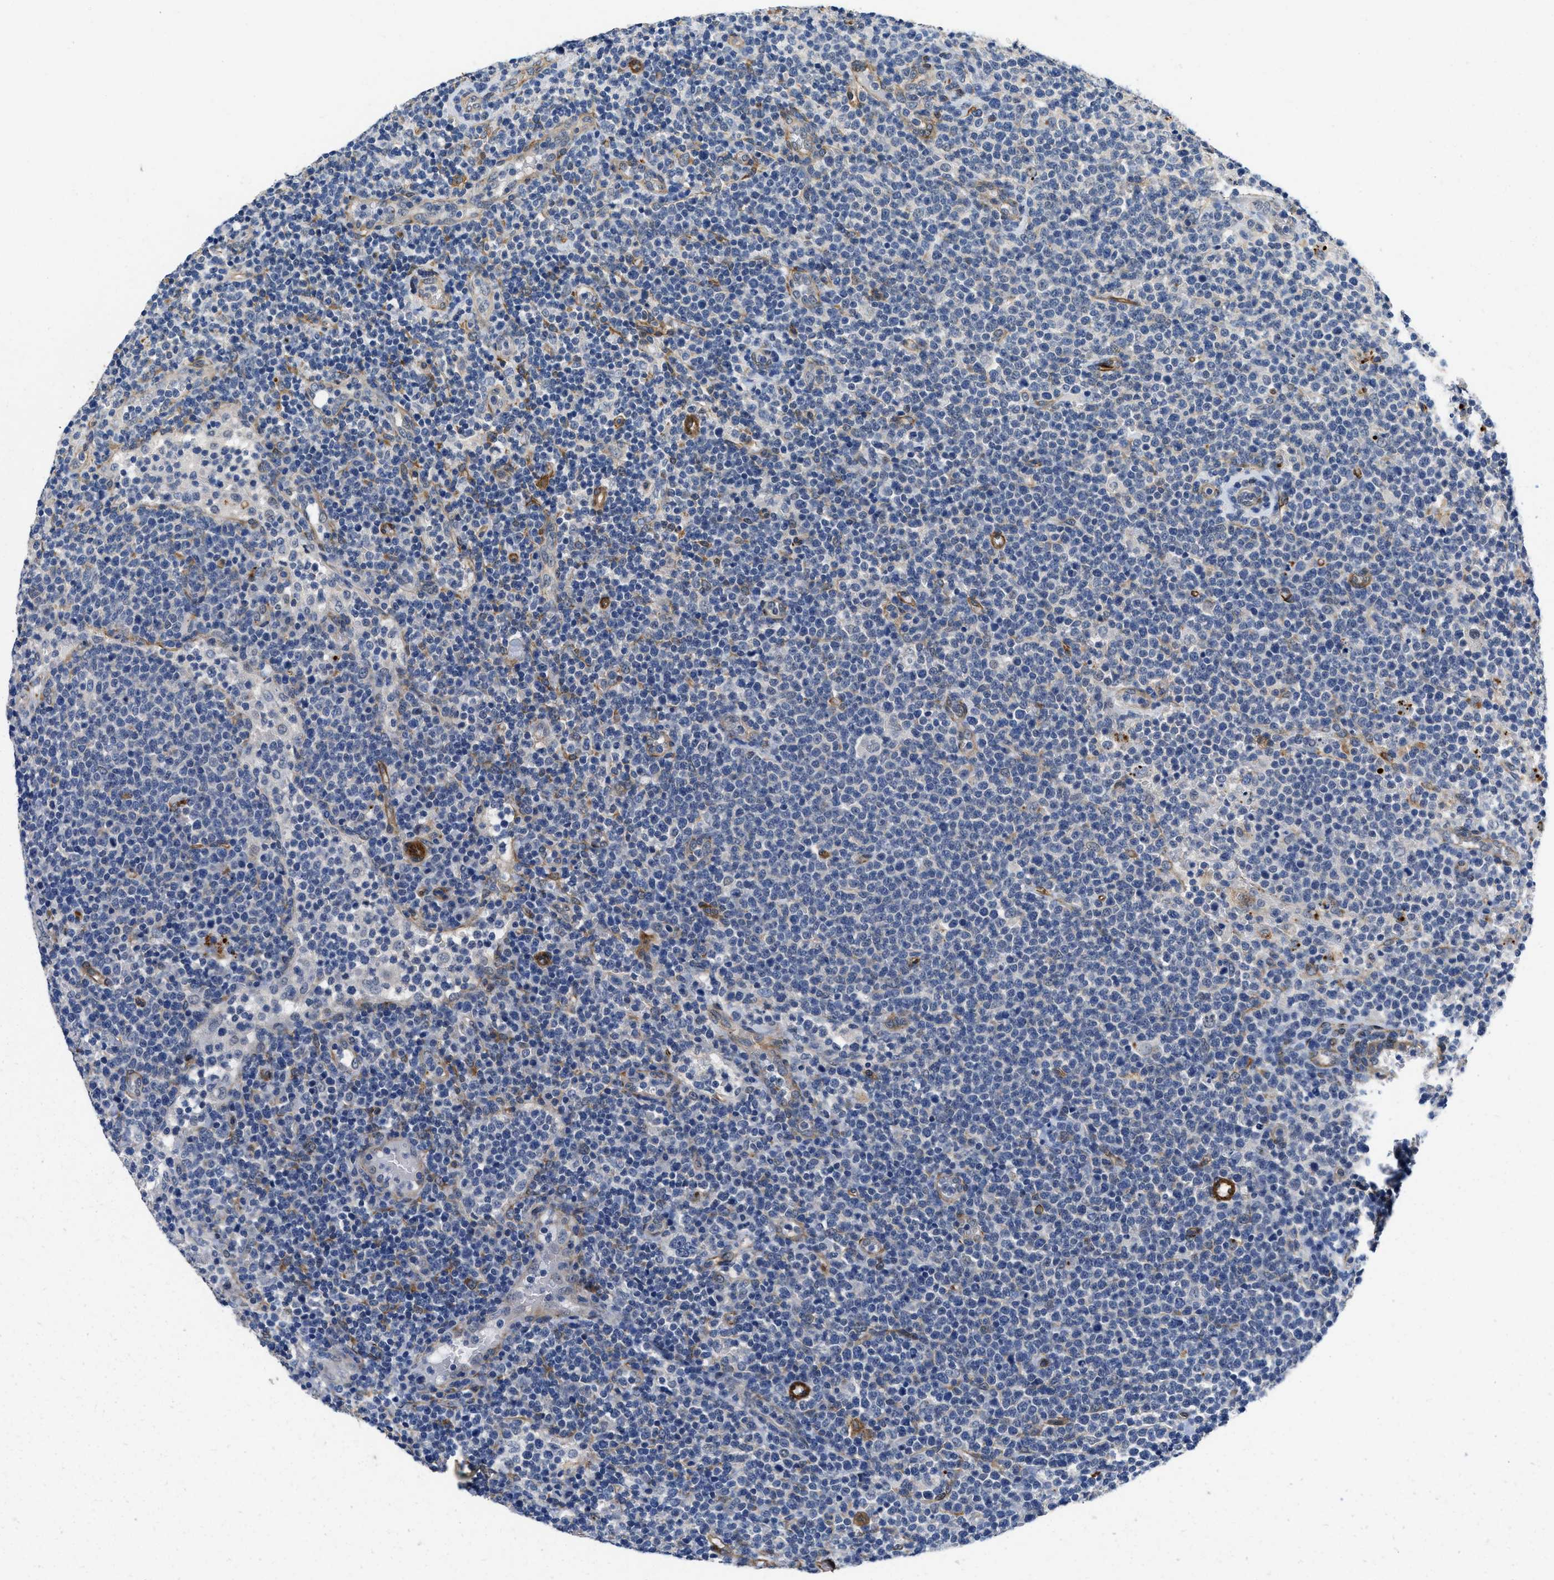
{"staining": {"intensity": "negative", "quantity": "none", "location": "none"}, "tissue": "lymphoma", "cell_type": "Tumor cells", "image_type": "cancer", "snomed": [{"axis": "morphology", "description": "Malignant lymphoma, non-Hodgkin's type, High grade"}, {"axis": "topography", "description": "Lymph node"}], "caption": "Malignant lymphoma, non-Hodgkin's type (high-grade) was stained to show a protein in brown. There is no significant positivity in tumor cells.", "gene": "RAPH1", "patient": {"sex": "male", "age": 61}}